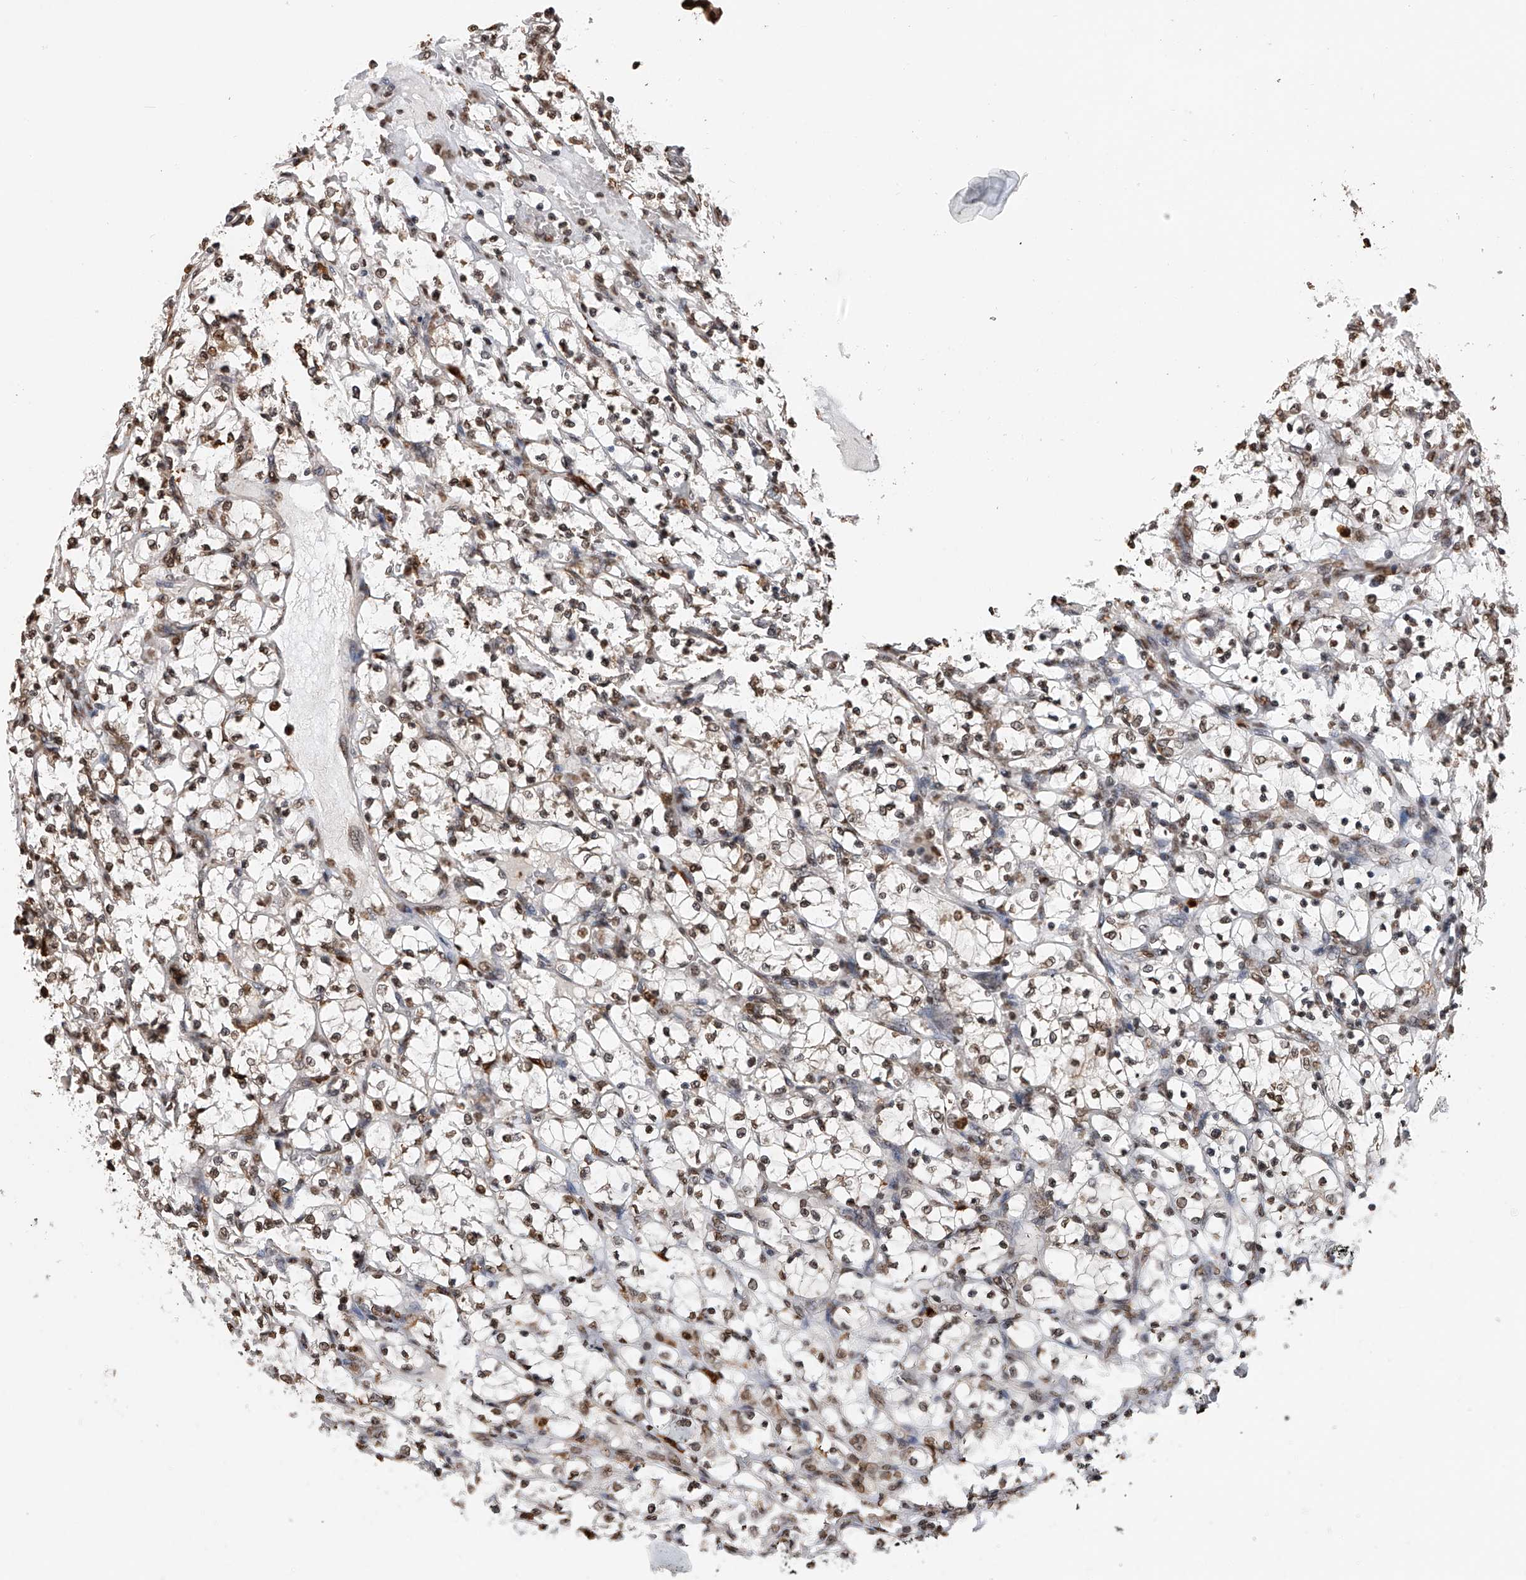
{"staining": {"intensity": "moderate", "quantity": ">75%", "location": "nuclear"}, "tissue": "renal cancer", "cell_type": "Tumor cells", "image_type": "cancer", "snomed": [{"axis": "morphology", "description": "Adenocarcinoma, NOS"}, {"axis": "topography", "description": "Kidney"}], "caption": "Immunohistochemistry (IHC) of human renal adenocarcinoma demonstrates medium levels of moderate nuclear expression in about >75% of tumor cells.", "gene": "CFAP410", "patient": {"sex": "female", "age": 69}}